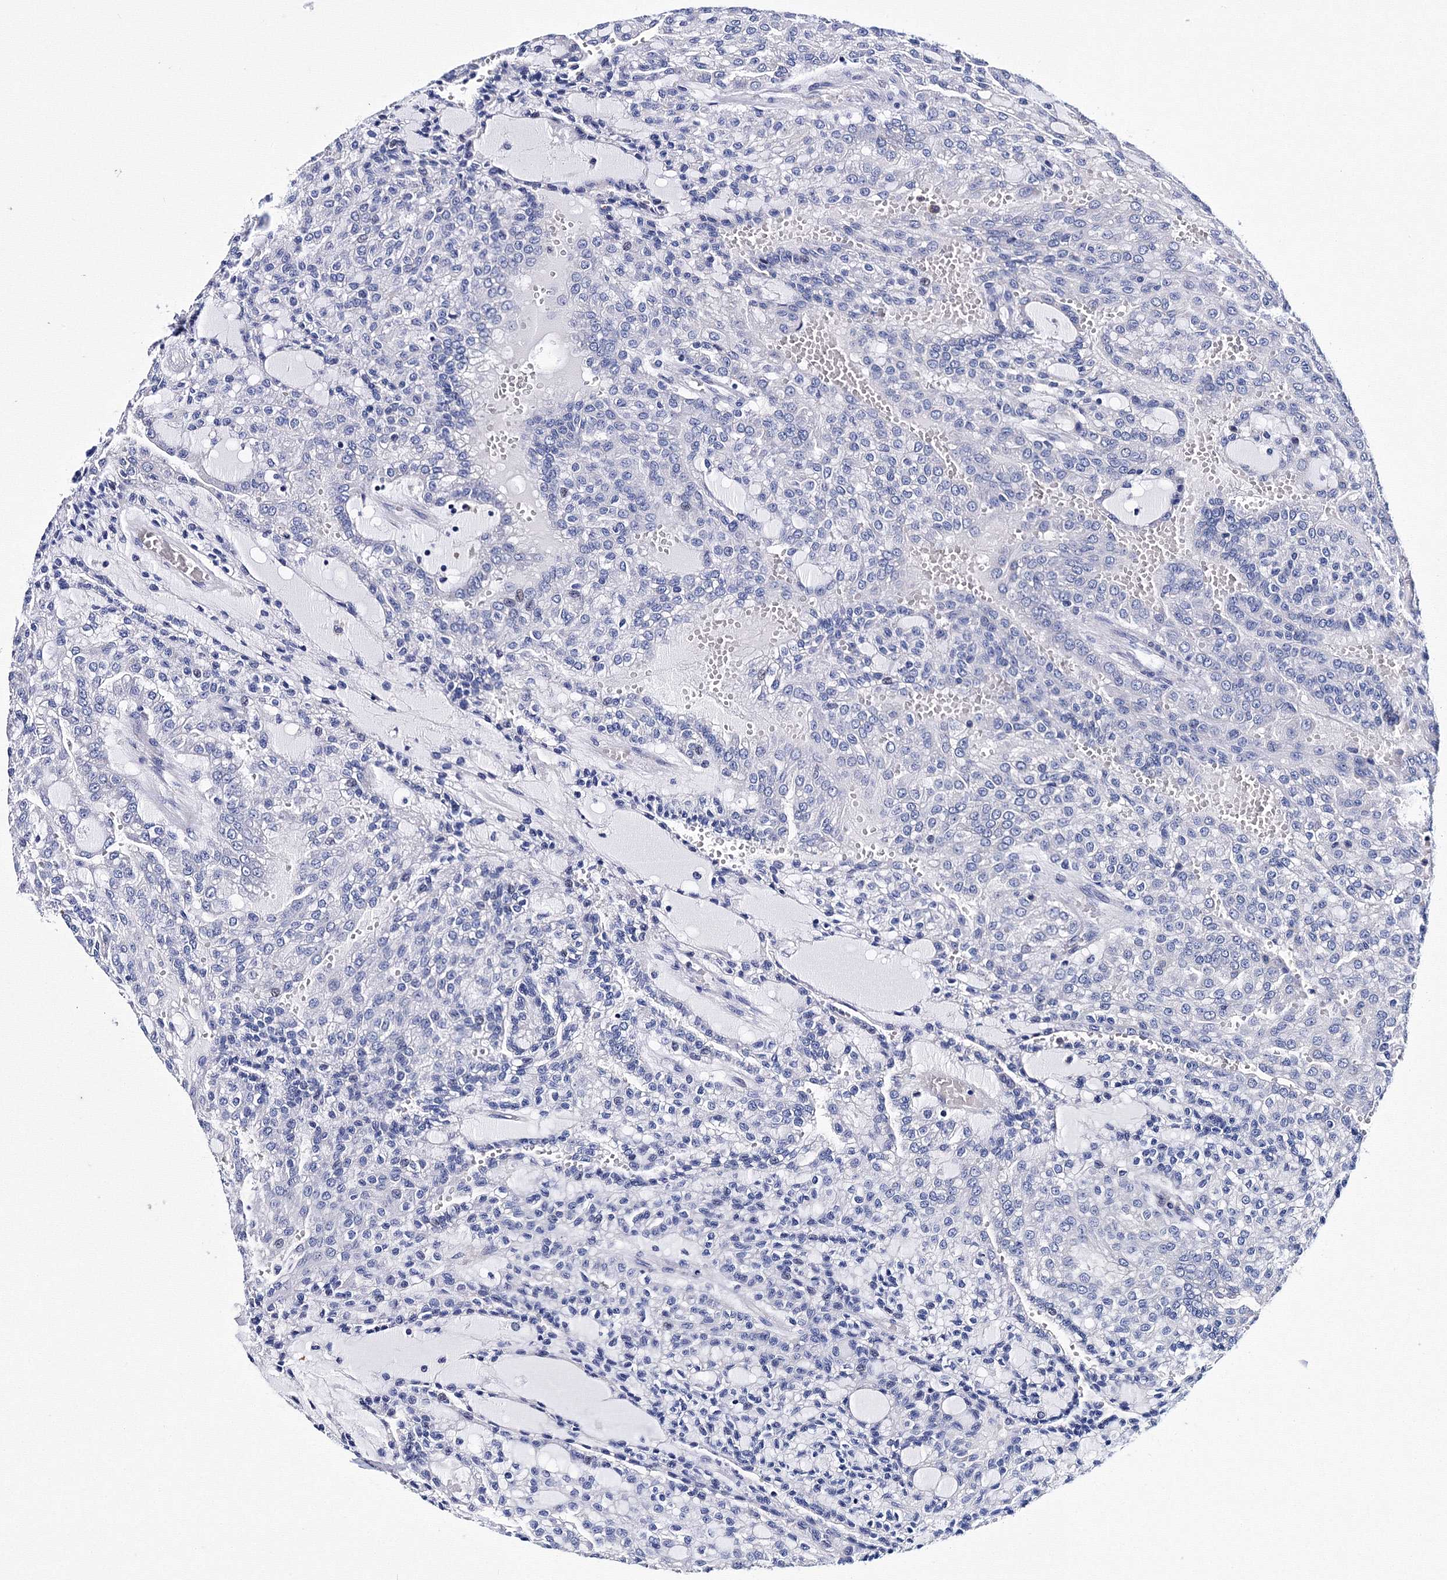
{"staining": {"intensity": "negative", "quantity": "none", "location": "none"}, "tissue": "renal cancer", "cell_type": "Tumor cells", "image_type": "cancer", "snomed": [{"axis": "morphology", "description": "Adenocarcinoma, NOS"}, {"axis": "topography", "description": "Kidney"}], "caption": "Immunohistochemistry micrograph of renal cancer (adenocarcinoma) stained for a protein (brown), which shows no staining in tumor cells. Brightfield microscopy of IHC stained with DAB (3,3'-diaminobenzidine) (brown) and hematoxylin (blue), captured at high magnification.", "gene": "TRPM2", "patient": {"sex": "male", "age": 63}}